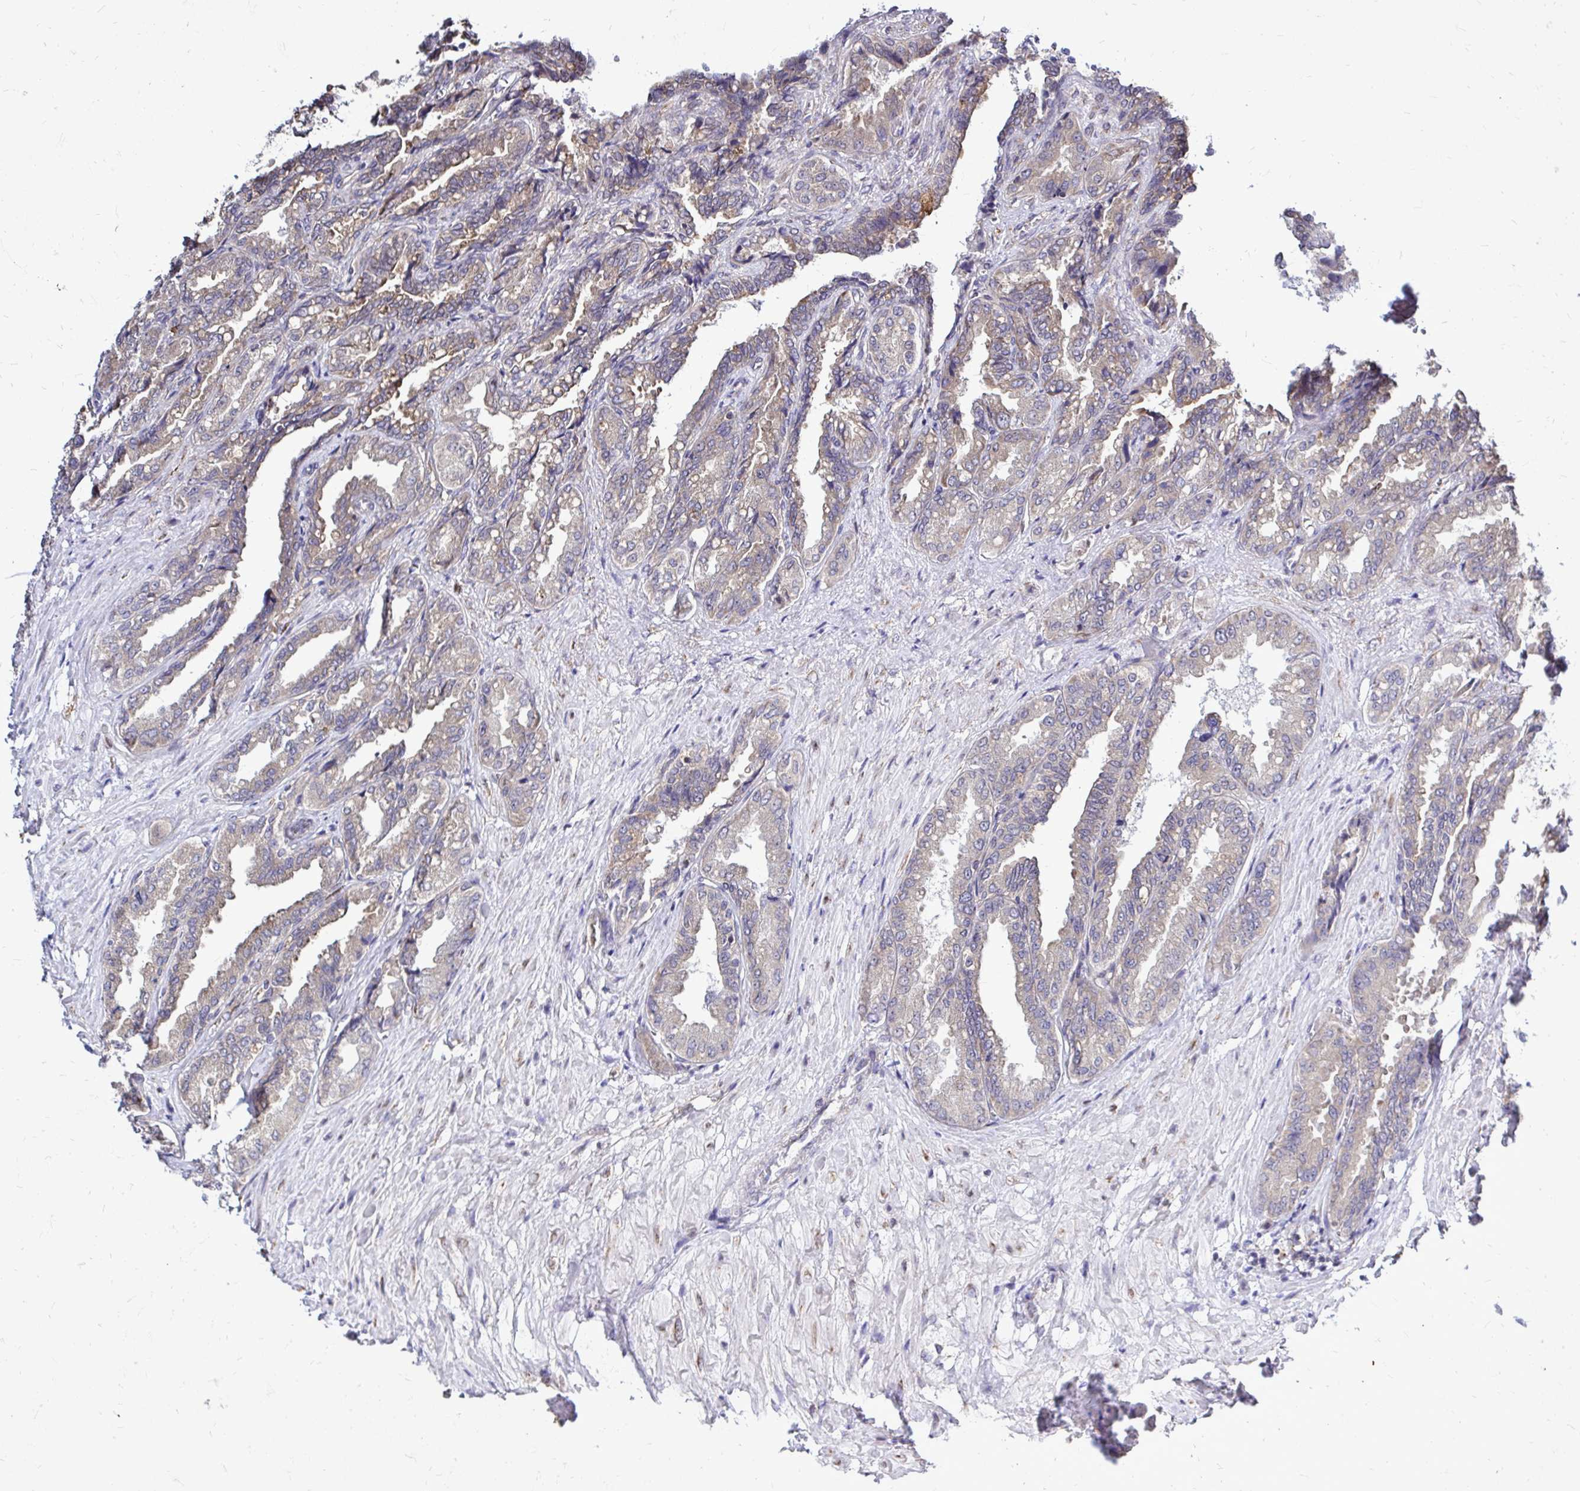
{"staining": {"intensity": "strong", "quantity": "25%-75%", "location": "cytoplasmic/membranous"}, "tissue": "seminal vesicle", "cell_type": "Glandular cells", "image_type": "normal", "snomed": [{"axis": "morphology", "description": "Normal tissue, NOS"}, {"axis": "topography", "description": "Seminal veicle"}], "caption": "Seminal vesicle stained for a protein shows strong cytoplasmic/membranous positivity in glandular cells.", "gene": "FMR1", "patient": {"sex": "male", "age": 68}}